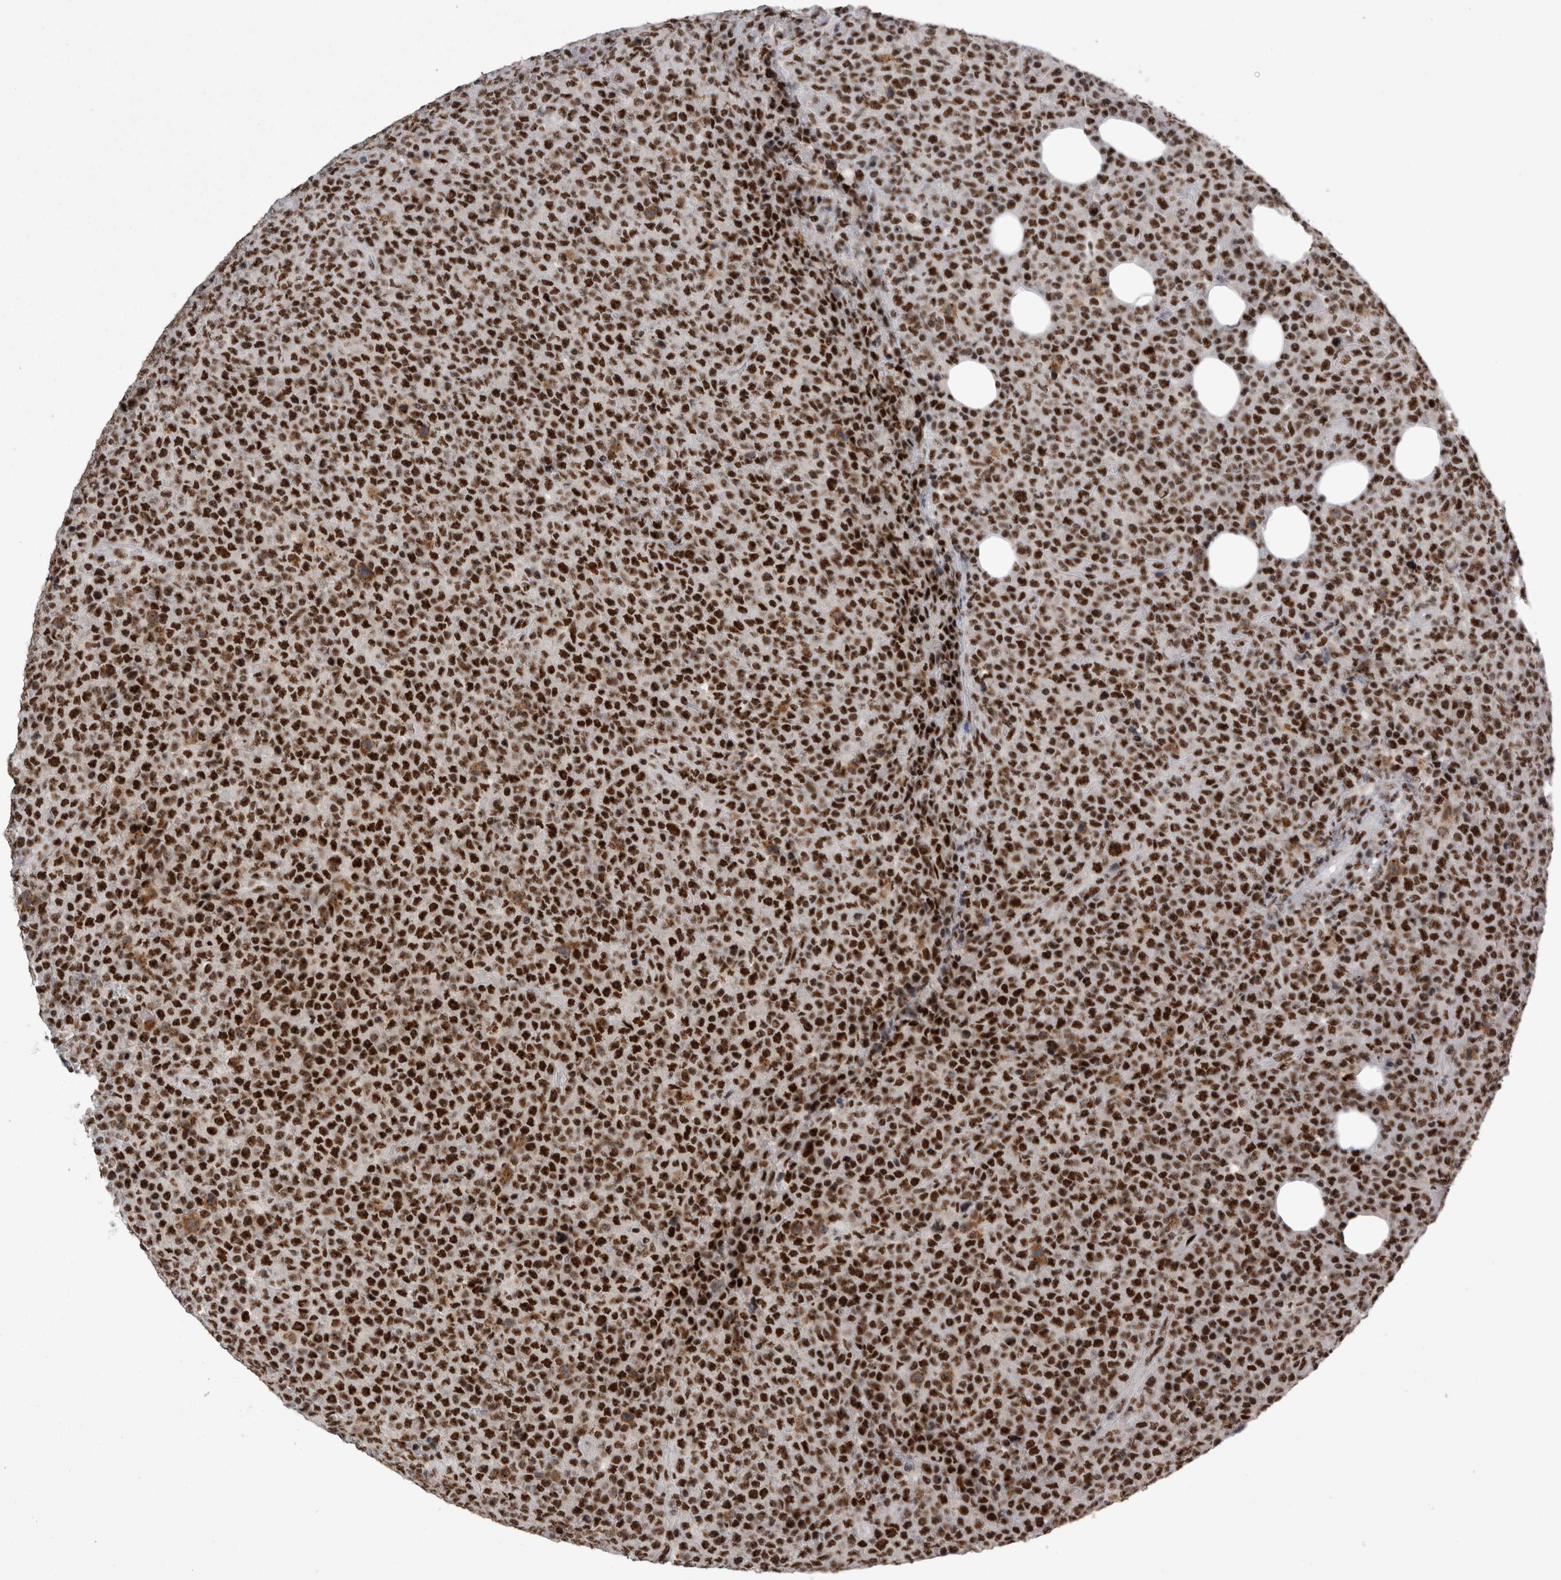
{"staining": {"intensity": "strong", "quantity": ">75%", "location": "nuclear"}, "tissue": "lymphoma", "cell_type": "Tumor cells", "image_type": "cancer", "snomed": [{"axis": "morphology", "description": "Malignant lymphoma, non-Hodgkin's type, High grade"}, {"axis": "topography", "description": "Lymph node"}], "caption": "A brown stain highlights strong nuclear expression of a protein in lymphoma tumor cells.", "gene": "SNRNP40", "patient": {"sex": "male", "age": 13}}